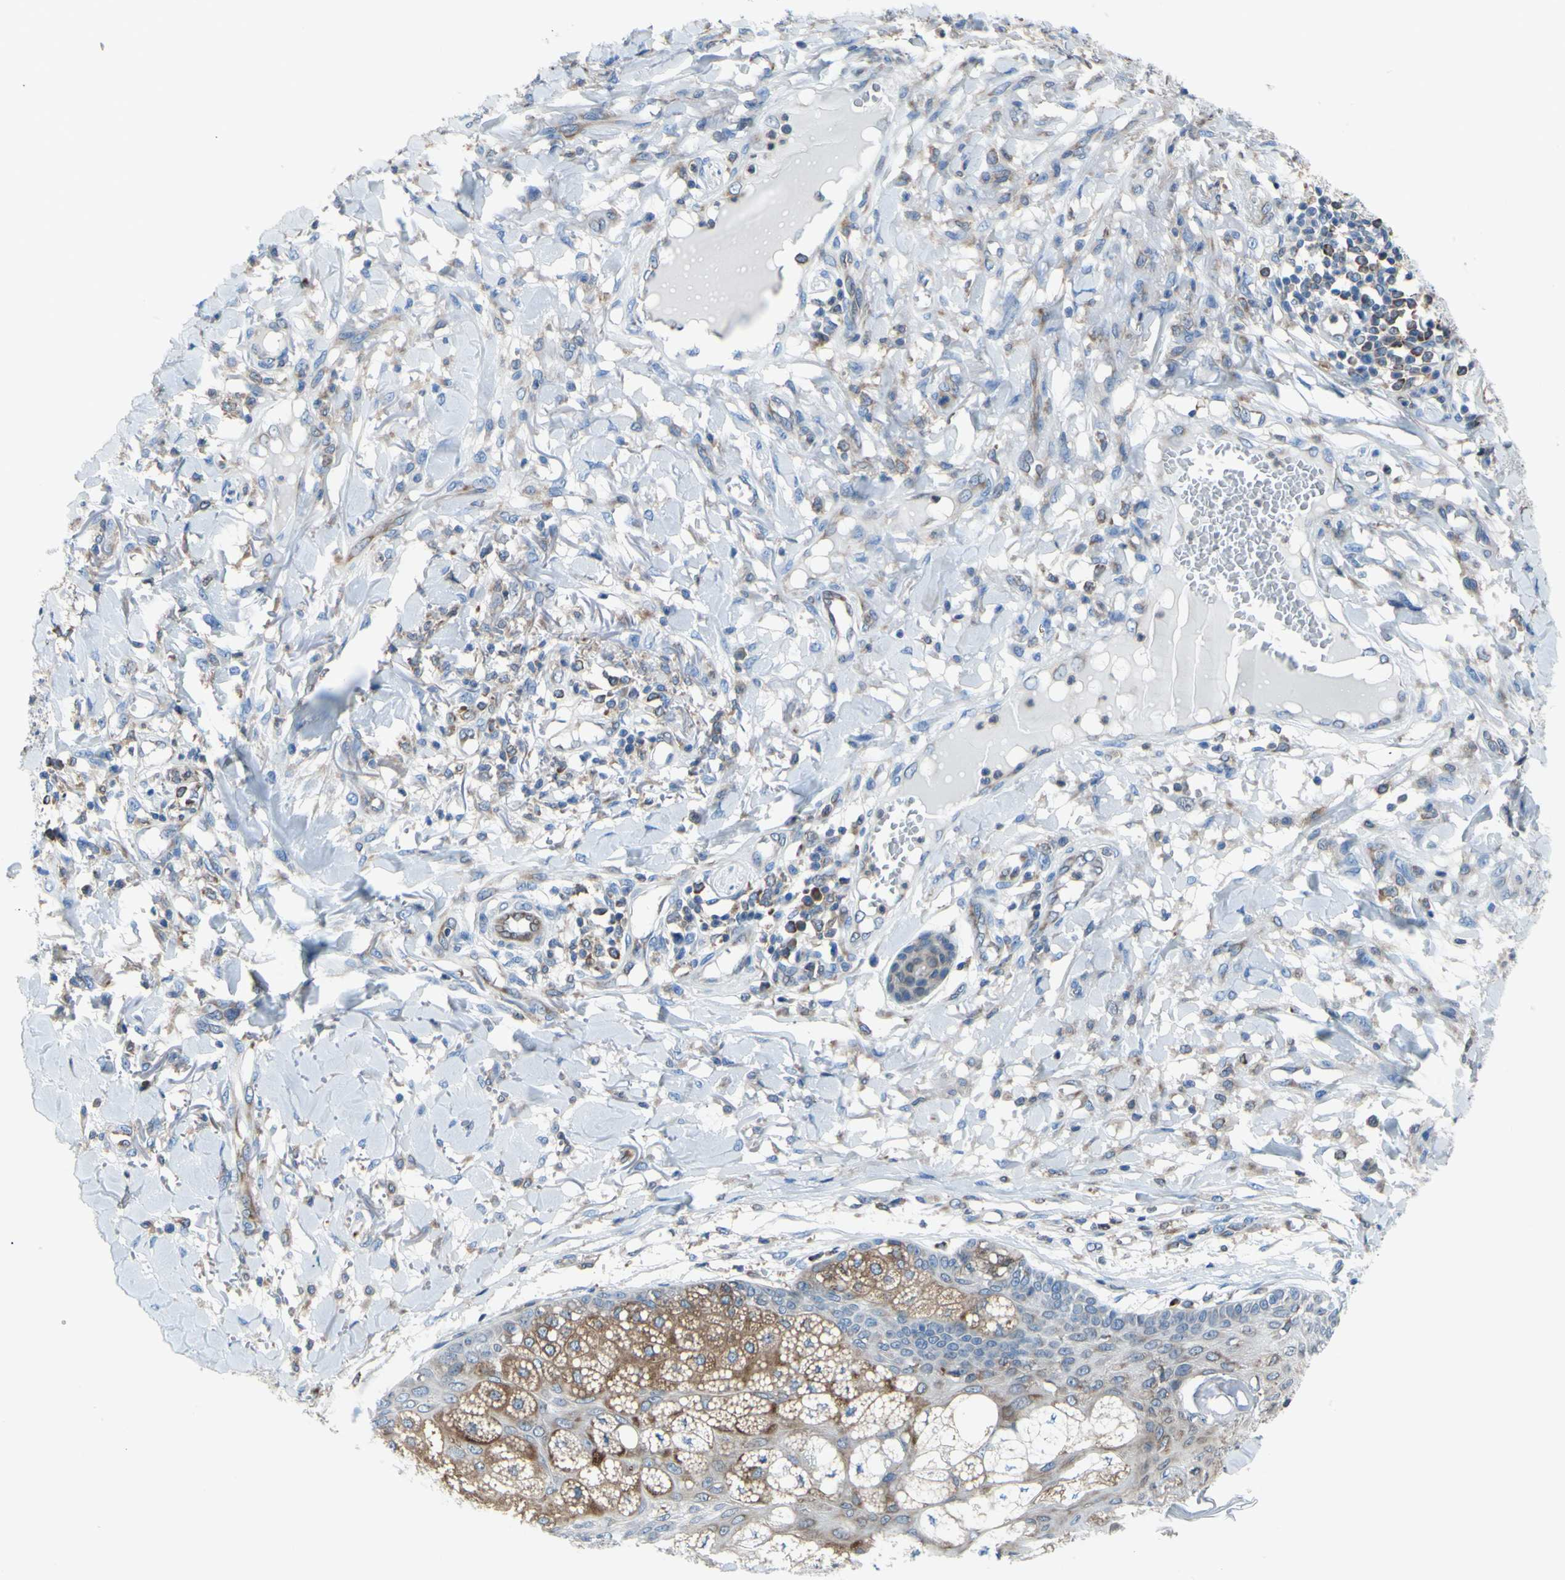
{"staining": {"intensity": "weak", "quantity": "25%-75%", "location": "cytoplasmic/membranous"}, "tissue": "skin cancer", "cell_type": "Tumor cells", "image_type": "cancer", "snomed": [{"axis": "morphology", "description": "Squamous cell carcinoma, NOS"}, {"axis": "topography", "description": "Skin"}], "caption": "Skin cancer (squamous cell carcinoma) stained with a protein marker reveals weak staining in tumor cells.", "gene": "MGST2", "patient": {"sex": "female", "age": 78}}